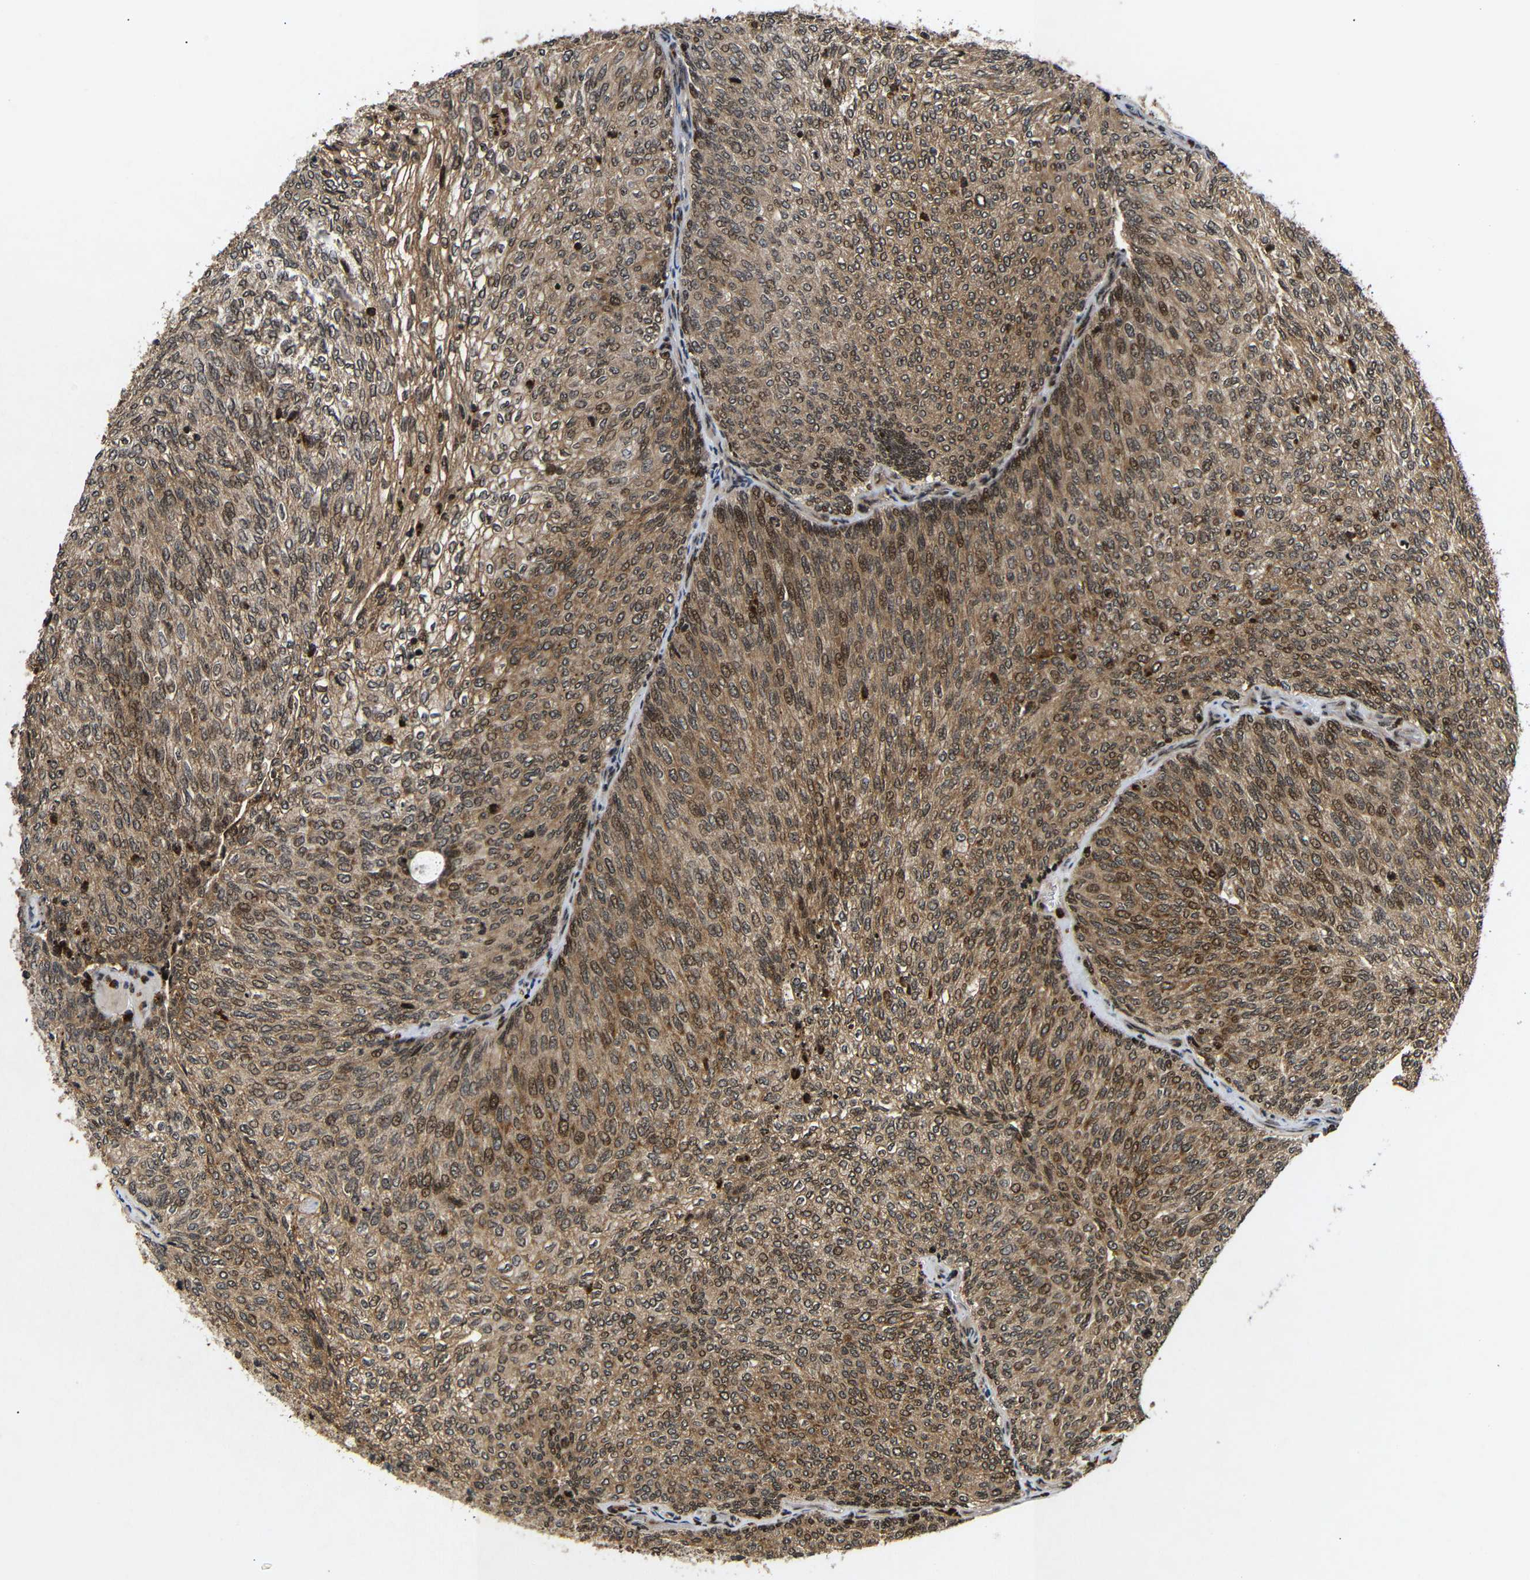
{"staining": {"intensity": "strong", "quantity": ">75%", "location": "cytoplasmic/membranous,nuclear"}, "tissue": "urothelial cancer", "cell_type": "Tumor cells", "image_type": "cancer", "snomed": [{"axis": "morphology", "description": "Urothelial carcinoma, Low grade"}, {"axis": "topography", "description": "Urinary bladder"}], "caption": "Tumor cells exhibit high levels of strong cytoplasmic/membranous and nuclear positivity in approximately >75% of cells in urothelial cancer. (IHC, brightfield microscopy, high magnification).", "gene": "KIF23", "patient": {"sex": "female", "age": 79}}